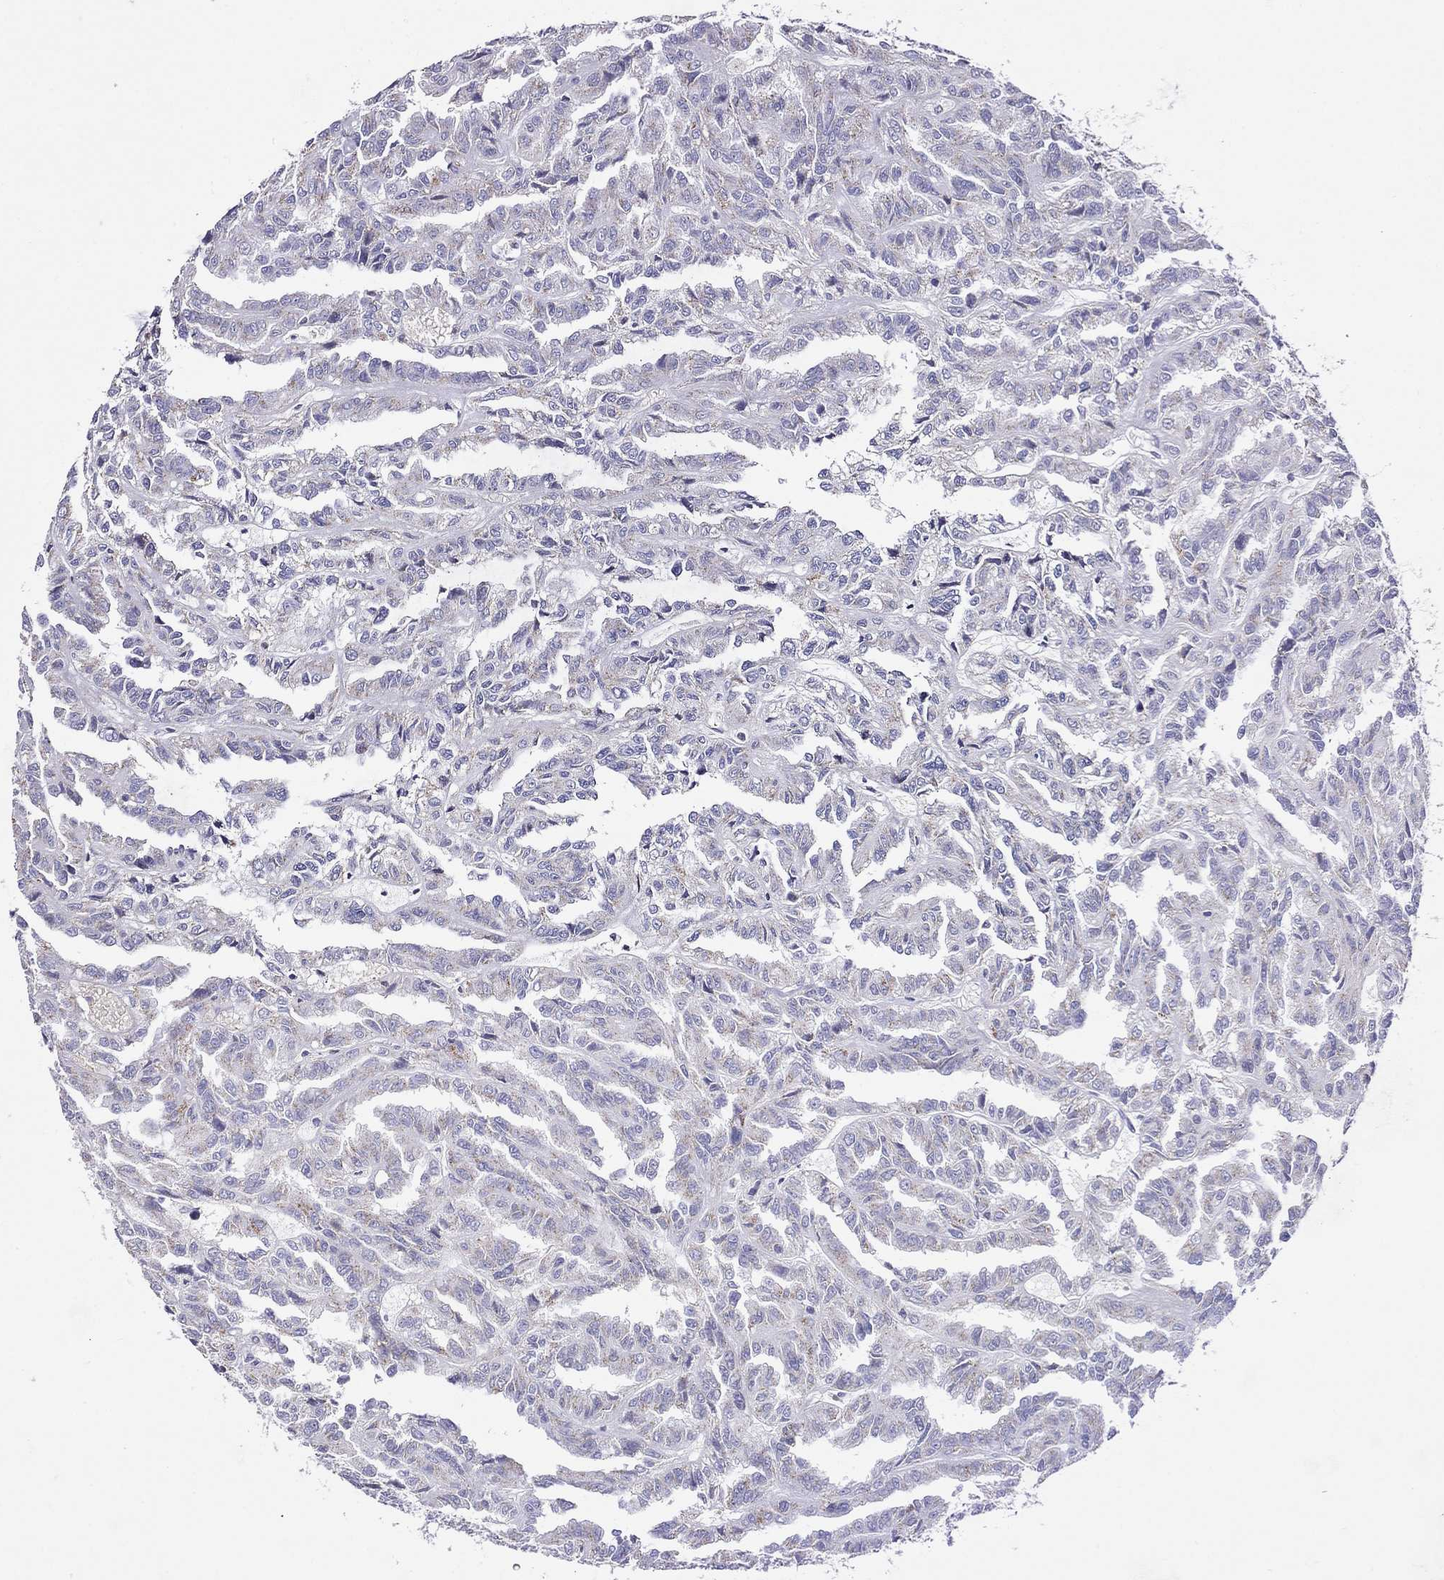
{"staining": {"intensity": "weak", "quantity": "<25%", "location": "cytoplasmic/membranous"}, "tissue": "renal cancer", "cell_type": "Tumor cells", "image_type": "cancer", "snomed": [{"axis": "morphology", "description": "Adenocarcinoma, NOS"}, {"axis": "topography", "description": "Kidney"}], "caption": "This micrograph is of renal cancer (adenocarcinoma) stained with immunohistochemistry to label a protein in brown with the nuclei are counter-stained blue. There is no expression in tumor cells.", "gene": "SCG2", "patient": {"sex": "male", "age": 79}}